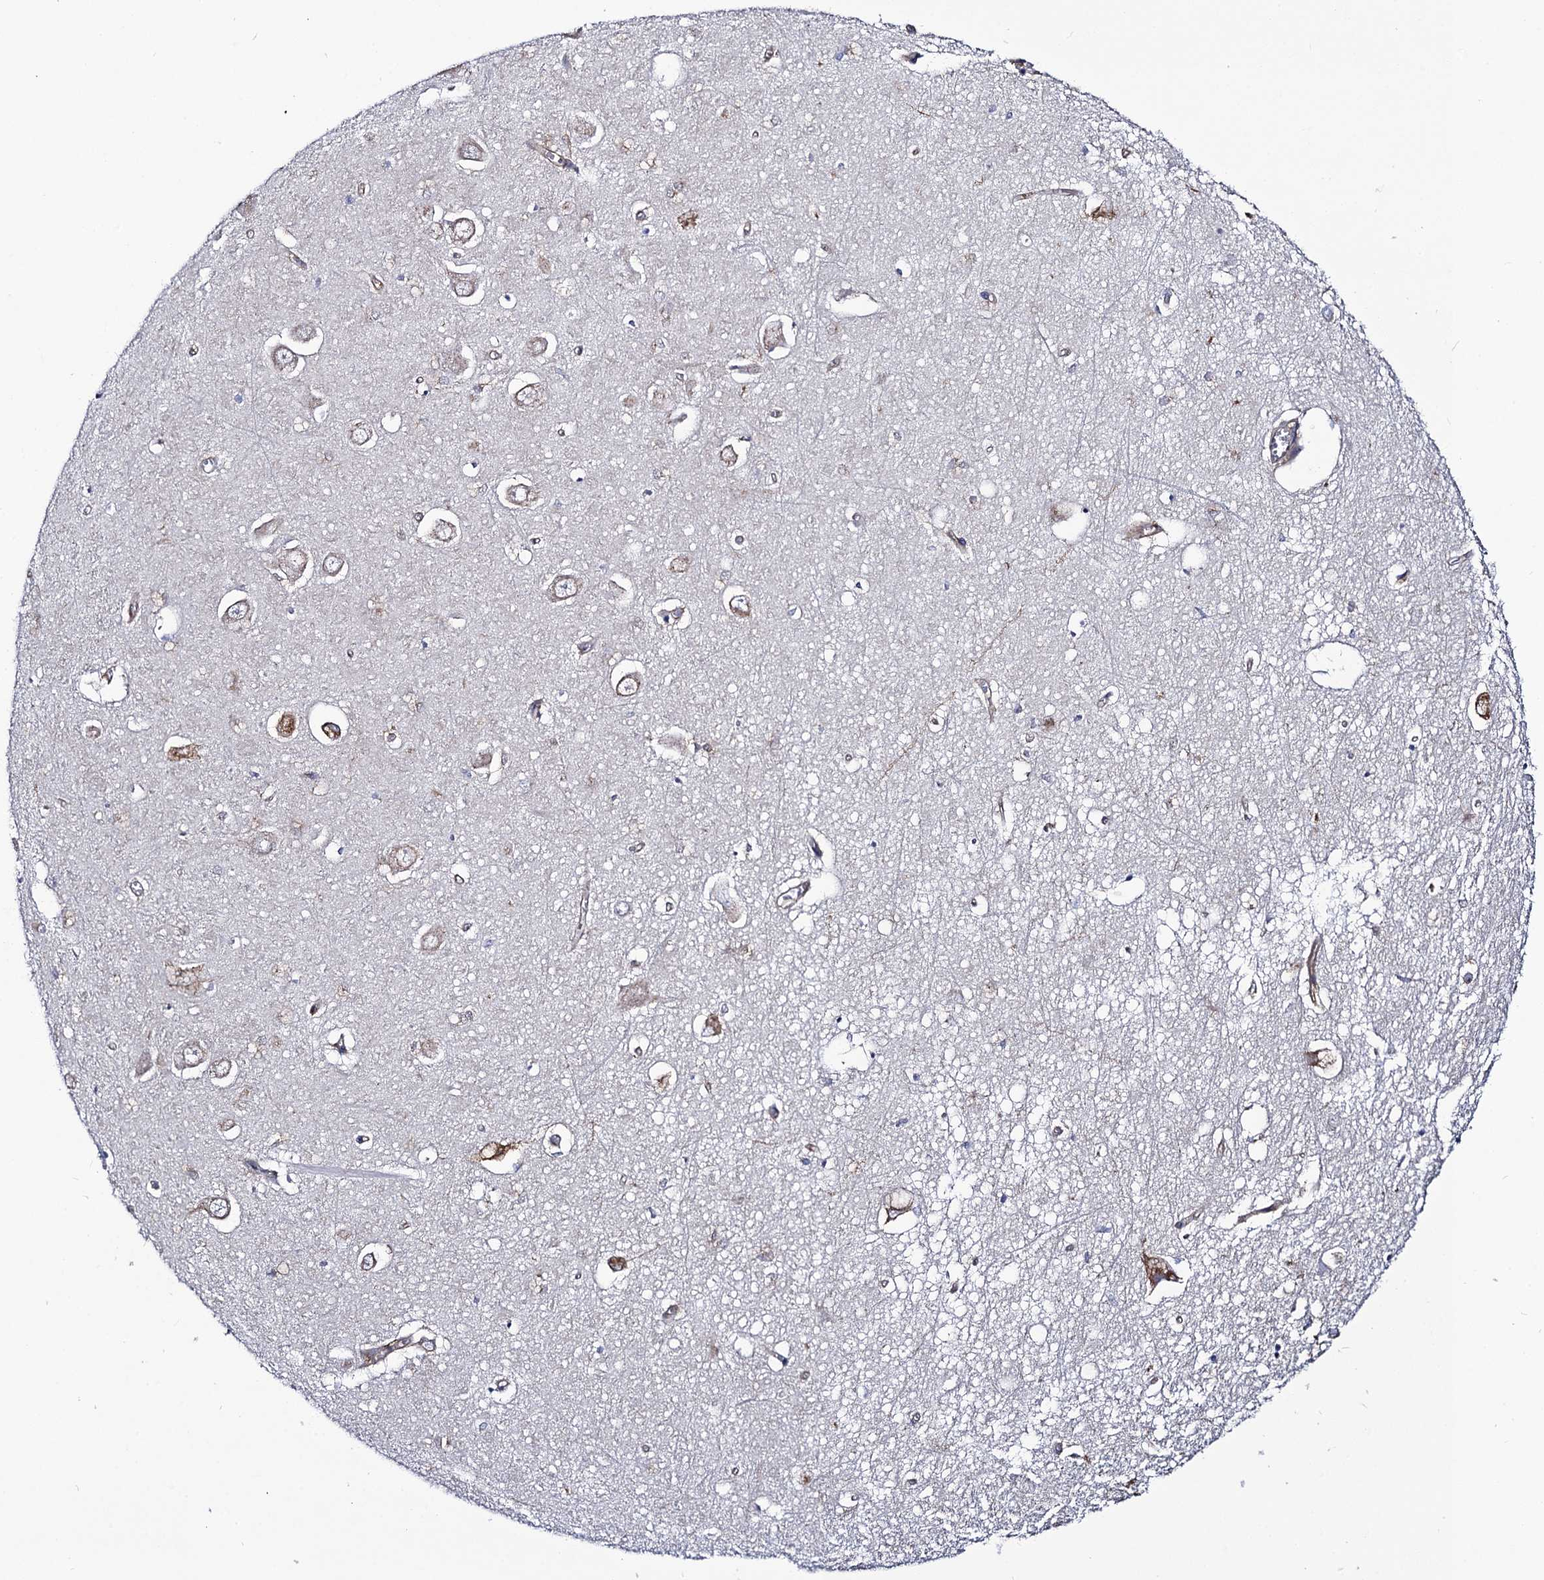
{"staining": {"intensity": "negative", "quantity": "none", "location": "none"}, "tissue": "hippocampus", "cell_type": "Glial cells", "image_type": "normal", "snomed": [{"axis": "morphology", "description": "Normal tissue, NOS"}, {"axis": "topography", "description": "Hippocampus"}], "caption": "The histopathology image demonstrates no staining of glial cells in benign hippocampus.", "gene": "DYDC1", "patient": {"sex": "male", "age": 70}}